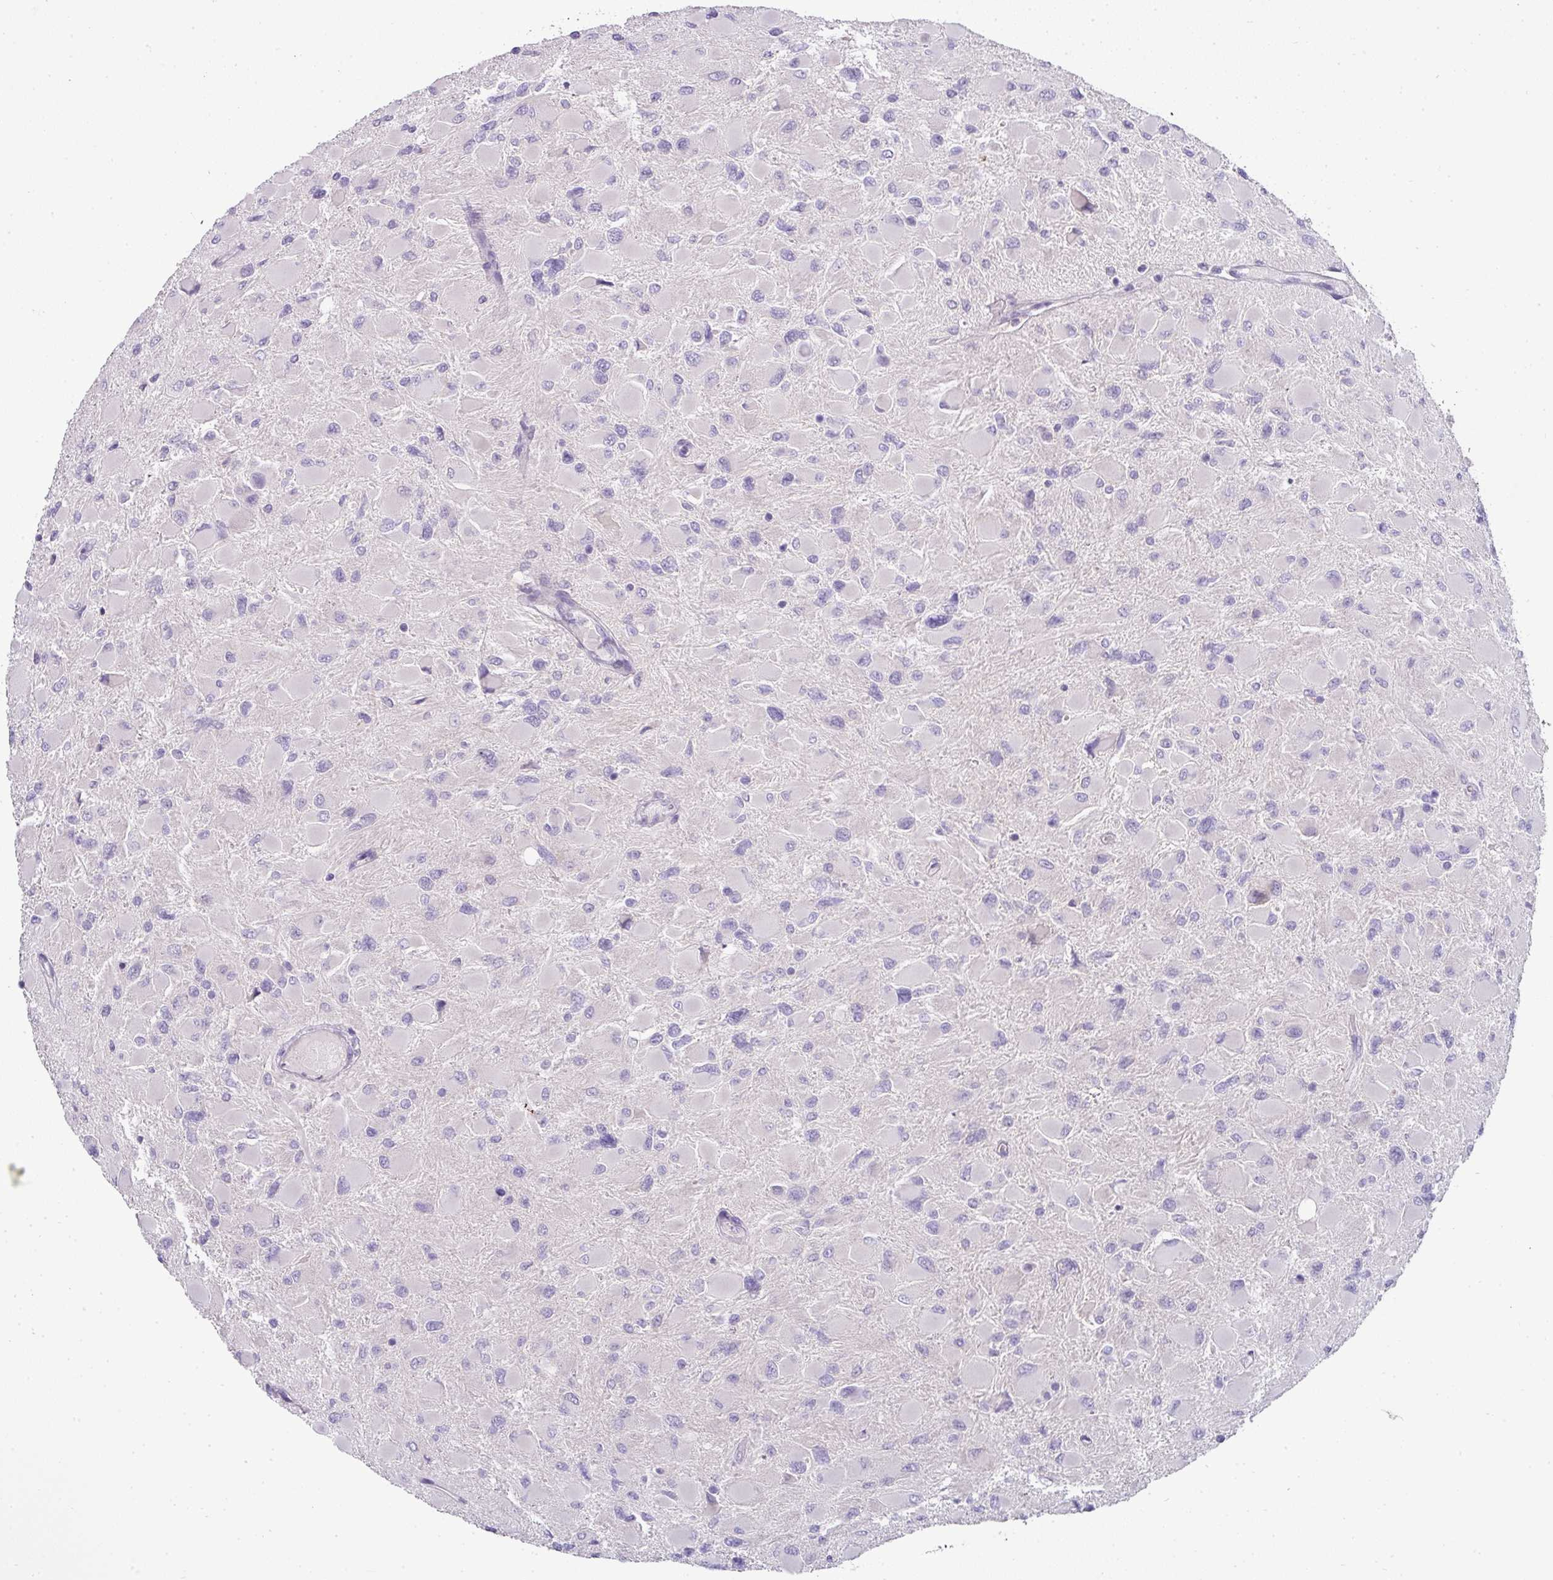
{"staining": {"intensity": "negative", "quantity": "none", "location": "none"}, "tissue": "glioma", "cell_type": "Tumor cells", "image_type": "cancer", "snomed": [{"axis": "morphology", "description": "Glioma, malignant, High grade"}, {"axis": "topography", "description": "Cerebral cortex"}], "caption": "Tumor cells are negative for brown protein staining in malignant glioma (high-grade). (Immunohistochemistry, brightfield microscopy, high magnification).", "gene": "ASXL3", "patient": {"sex": "female", "age": 36}}